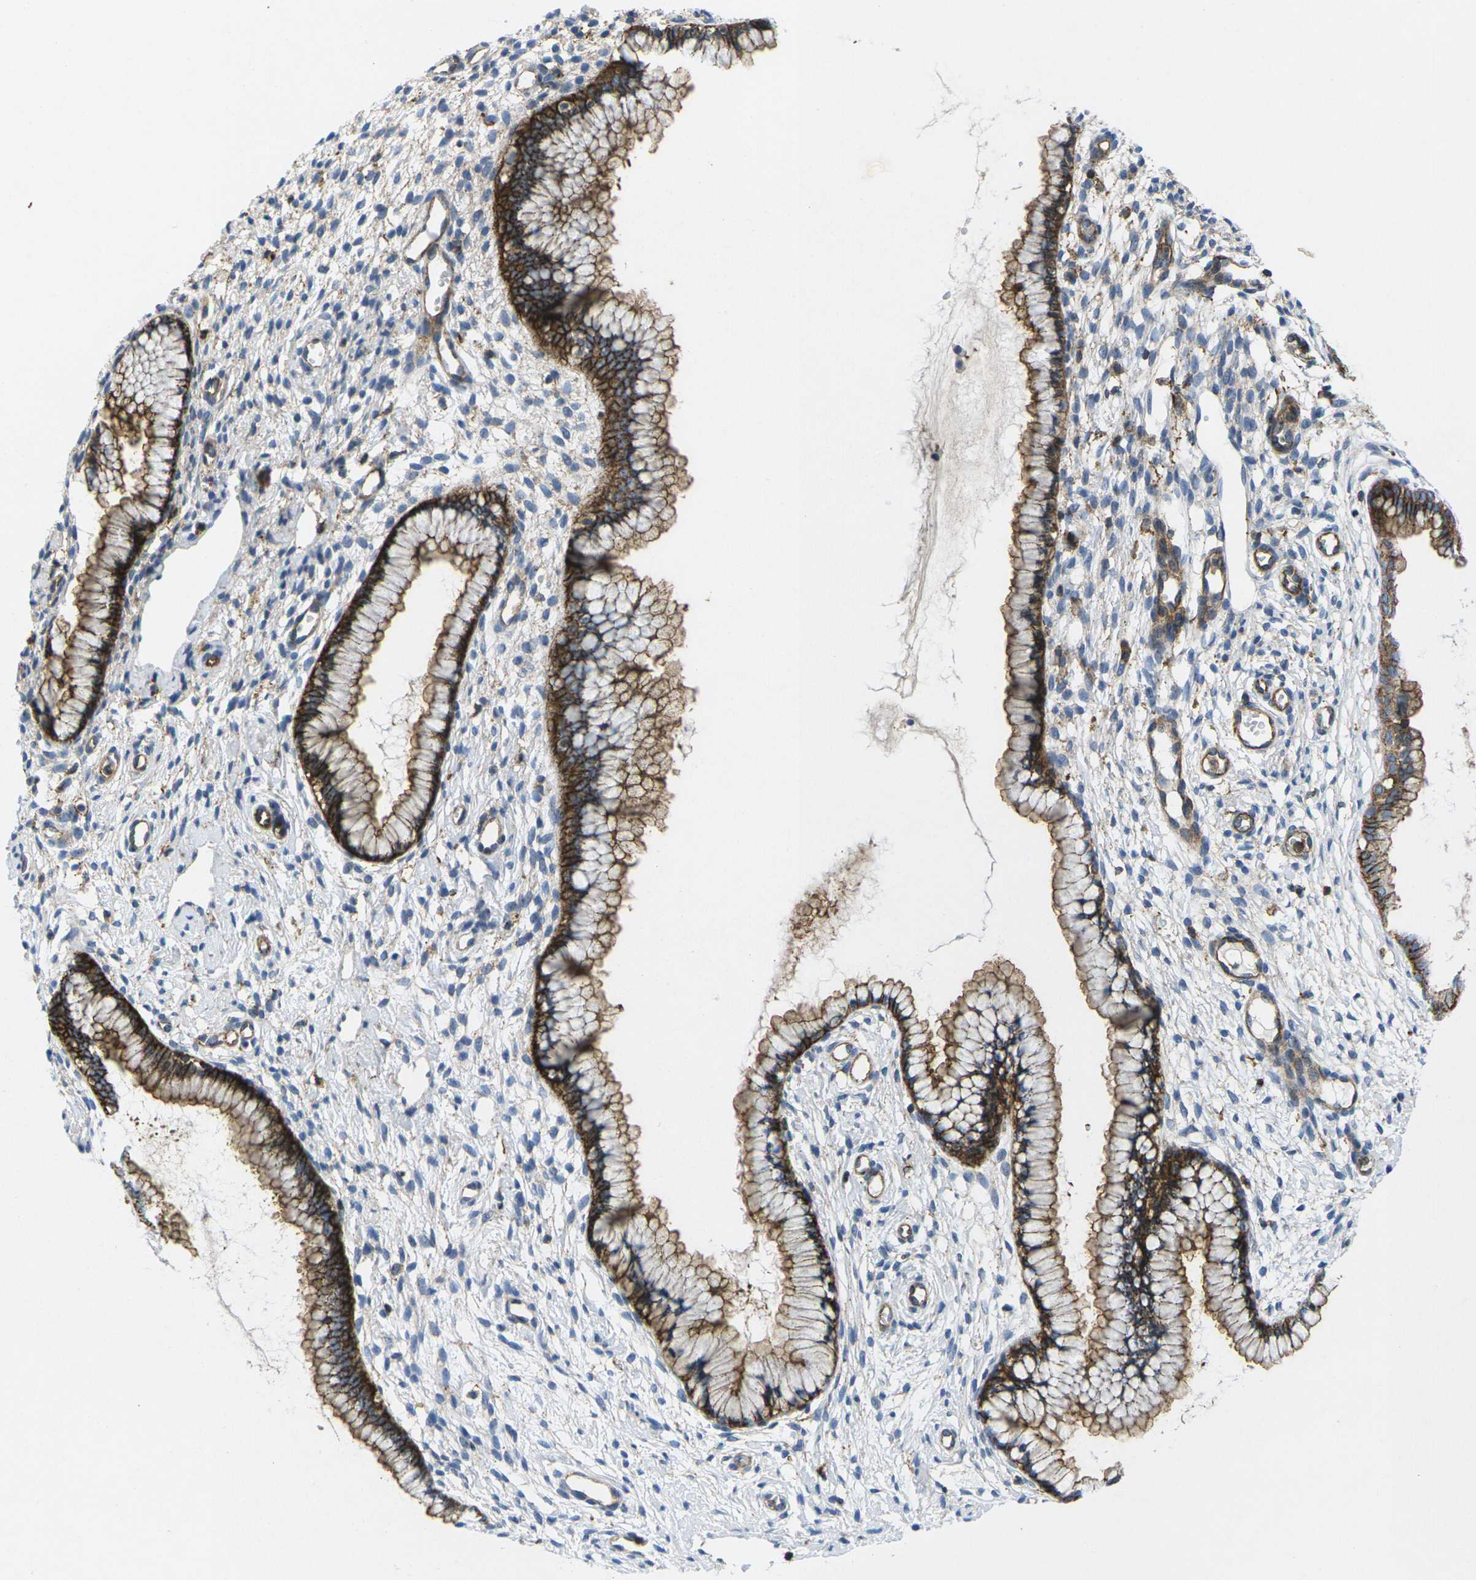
{"staining": {"intensity": "strong", "quantity": ">75%", "location": "cytoplasmic/membranous"}, "tissue": "cervix", "cell_type": "Glandular cells", "image_type": "normal", "snomed": [{"axis": "morphology", "description": "Normal tissue, NOS"}, {"axis": "topography", "description": "Cervix"}], "caption": "Immunohistochemical staining of normal human cervix reveals >75% levels of strong cytoplasmic/membranous protein expression in approximately >75% of glandular cells.", "gene": "IQGAP1", "patient": {"sex": "female", "age": 65}}